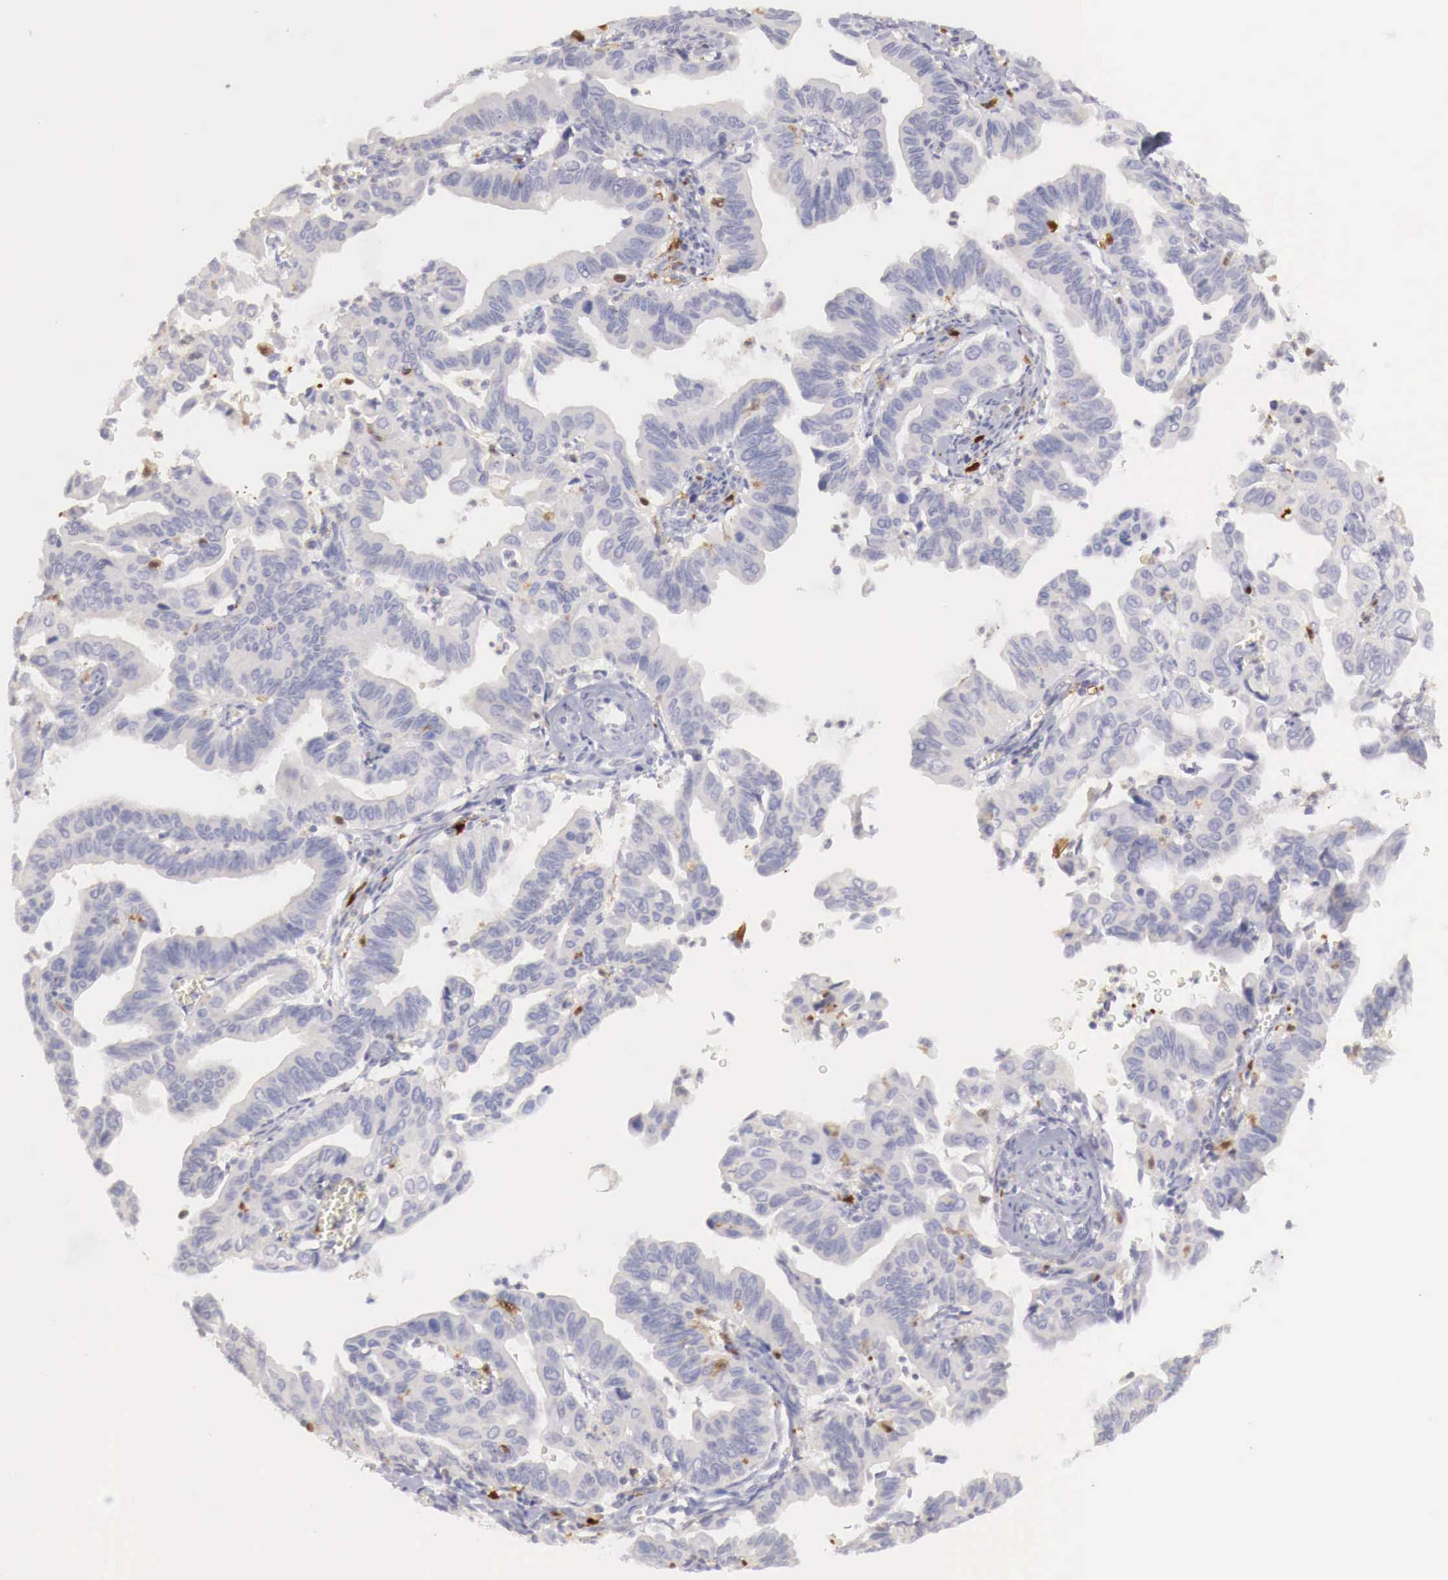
{"staining": {"intensity": "negative", "quantity": "none", "location": "none"}, "tissue": "cervical cancer", "cell_type": "Tumor cells", "image_type": "cancer", "snomed": [{"axis": "morphology", "description": "Normal tissue, NOS"}, {"axis": "morphology", "description": "Adenocarcinoma, NOS"}, {"axis": "topography", "description": "Cervix"}], "caption": "Immunohistochemistry (IHC) micrograph of cervical cancer (adenocarcinoma) stained for a protein (brown), which reveals no positivity in tumor cells.", "gene": "RENBP", "patient": {"sex": "female", "age": 34}}